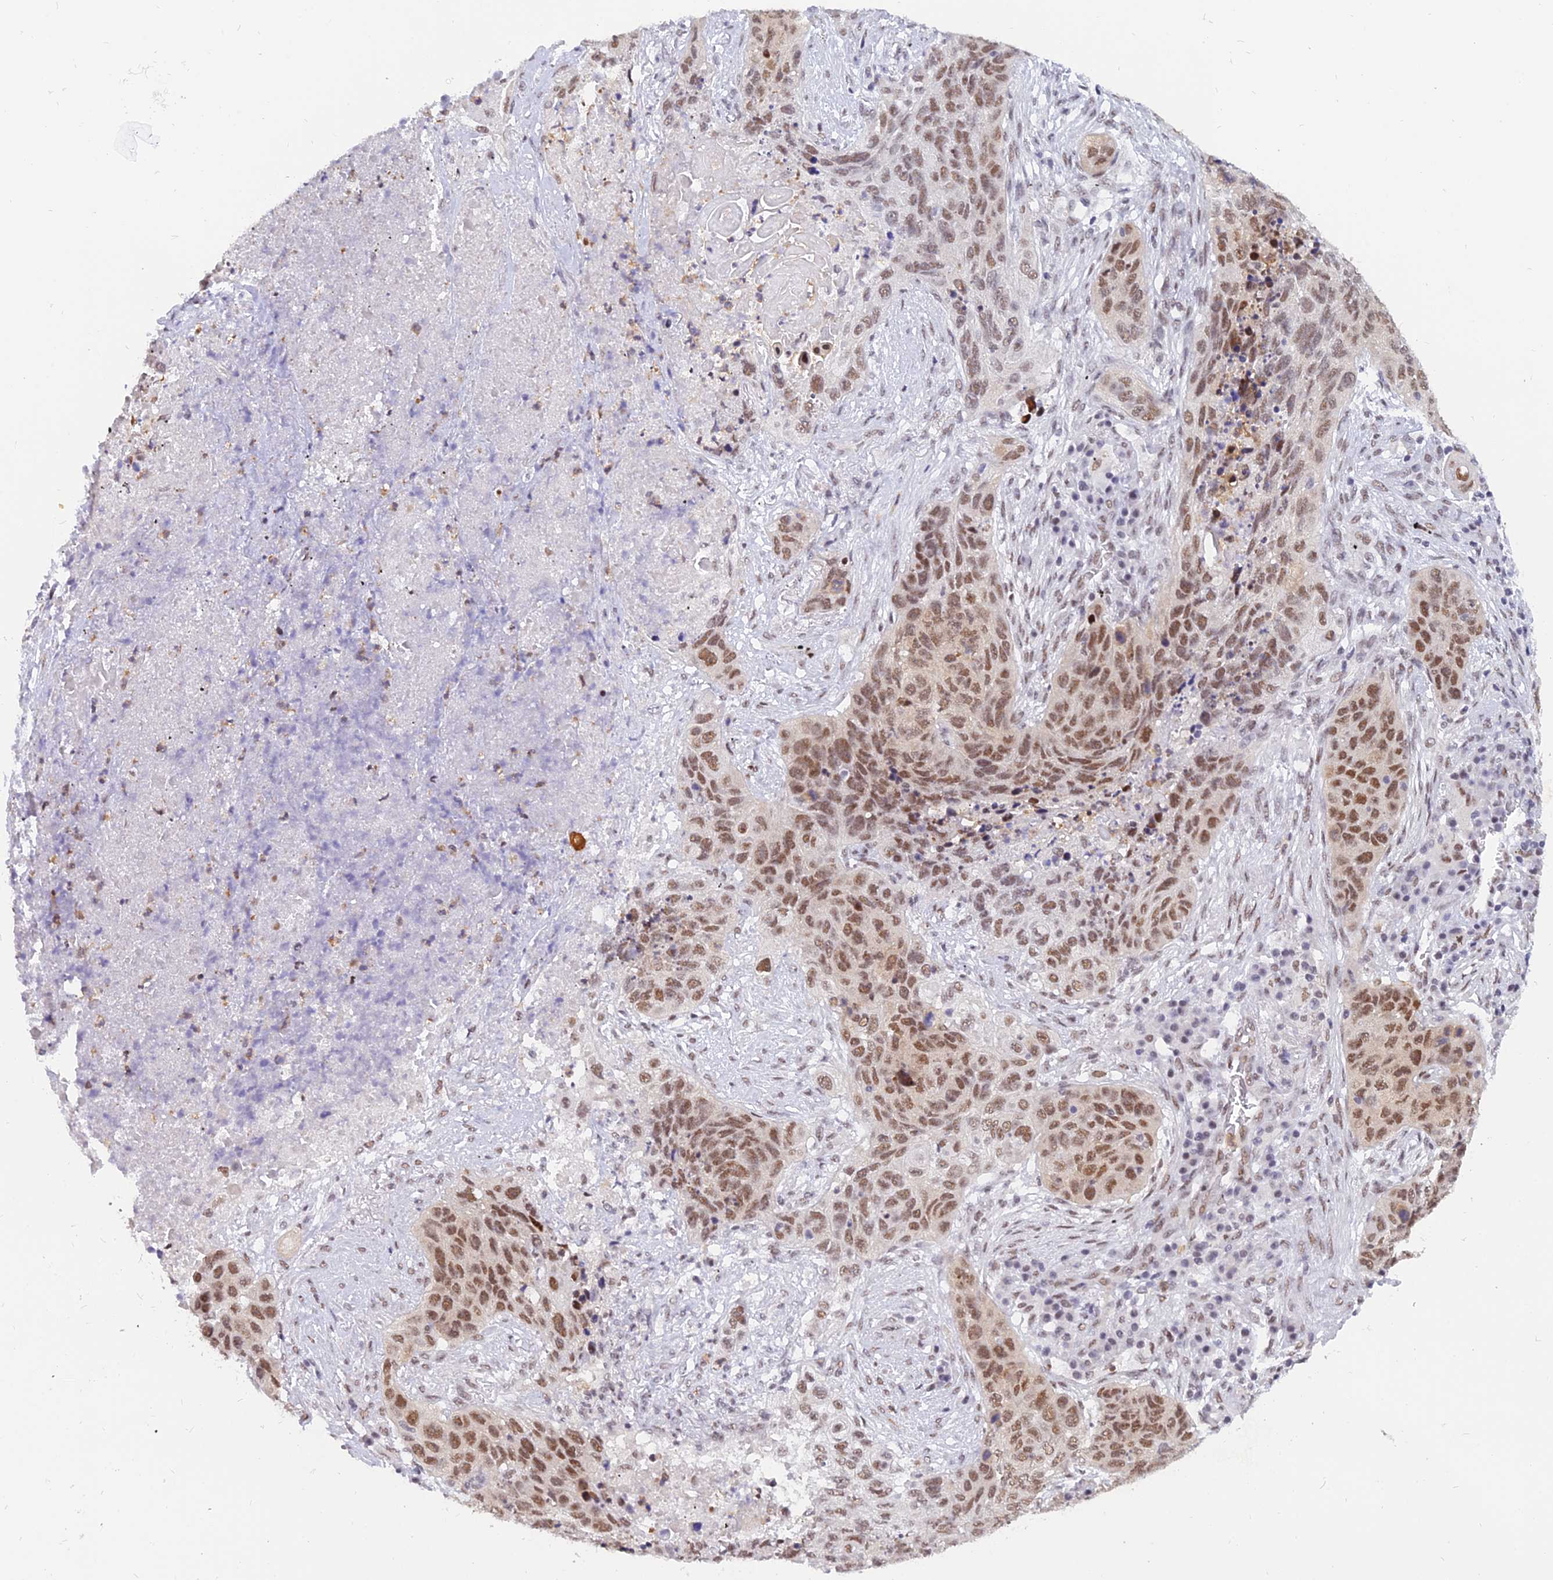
{"staining": {"intensity": "moderate", "quantity": ">75%", "location": "nuclear"}, "tissue": "lung cancer", "cell_type": "Tumor cells", "image_type": "cancer", "snomed": [{"axis": "morphology", "description": "Squamous cell carcinoma, NOS"}, {"axis": "topography", "description": "Lung"}], "caption": "The photomicrograph reveals staining of lung cancer (squamous cell carcinoma), revealing moderate nuclear protein staining (brown color) within tumor cells. The staining is performed using DAB (3,3'-diaminobenzidine) brown chromogen to label protein expression. The nuclei are counter-stained blue using hematoxylin.", "gene": "DPY30", "patient": {"sex": "female", "age": 63}}